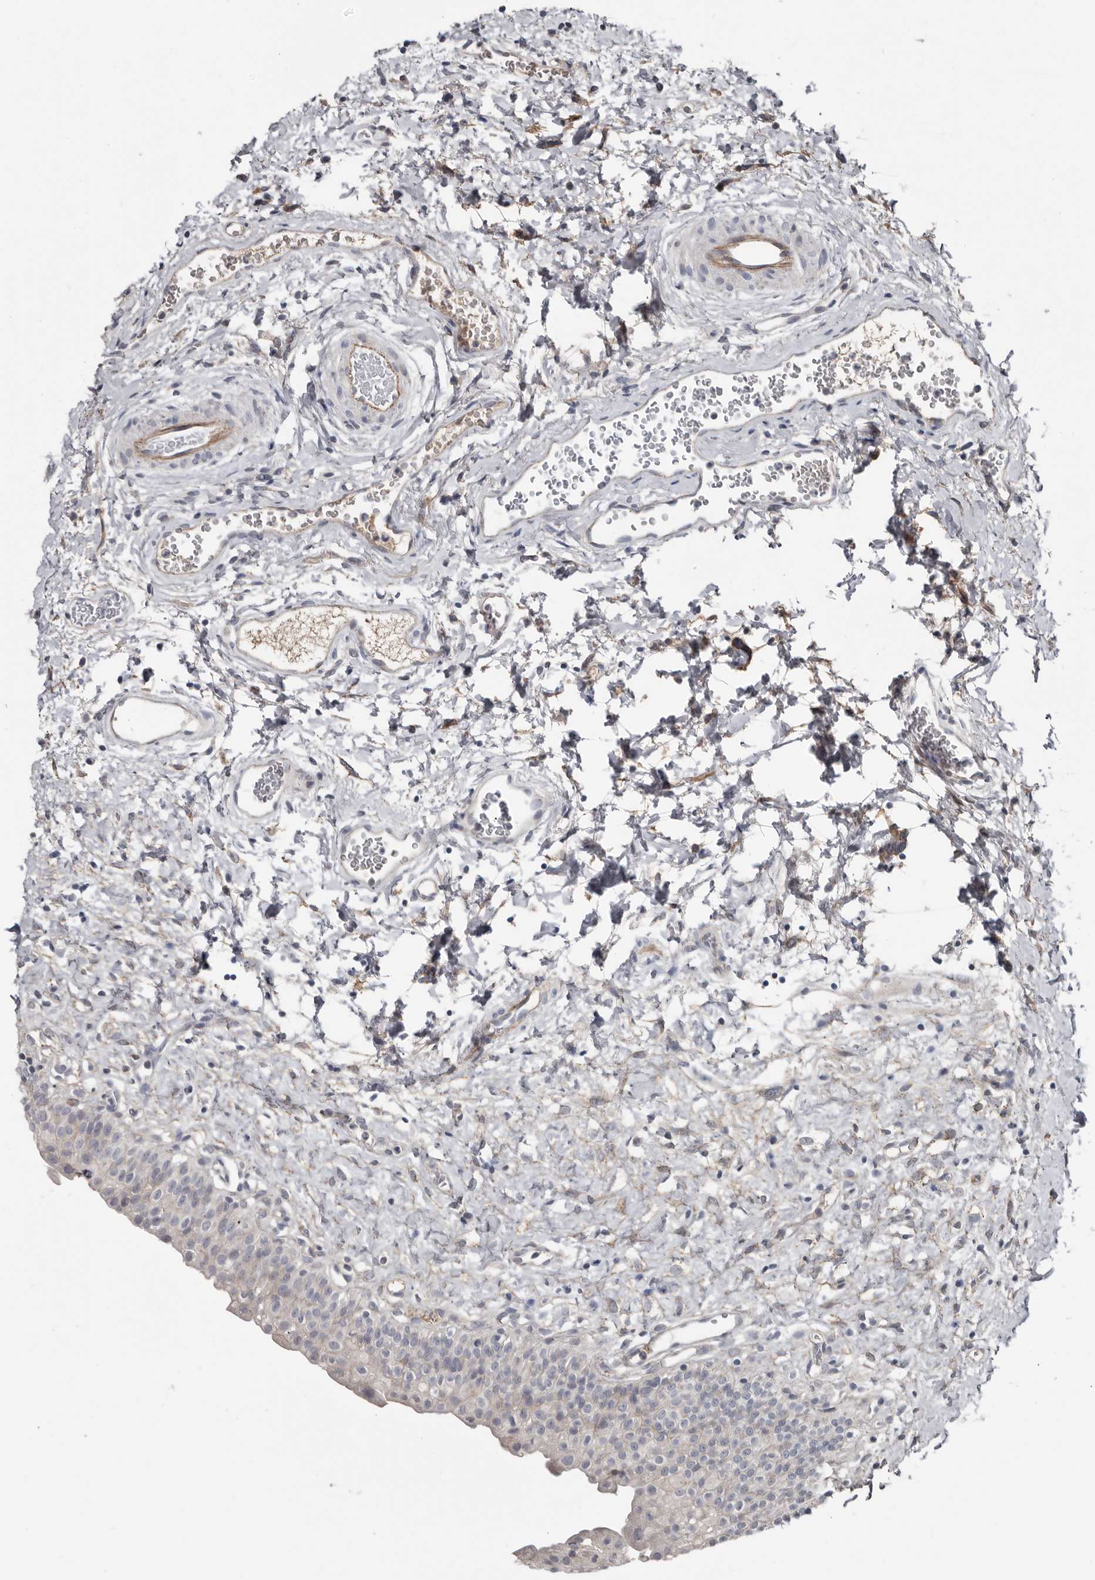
{"staining": {"intensity": "negative", "quantity": "none", "location": "none"}, "tissue": "urinary bladder", "cell_type": "Urothelial cells", "image_type": "normal", "snomed": [{"axis": "morphology", "description": "Normal tissue, NOS"}, {"axis": "topography", "description": "Urinary bladder"}], "caption": "Benign urinary bladder was stained to show a protein in brown. There is no significant staining in urothelial cells.", "gene": "ZNF114", "patient": {"sex": "male", "age": 51}}